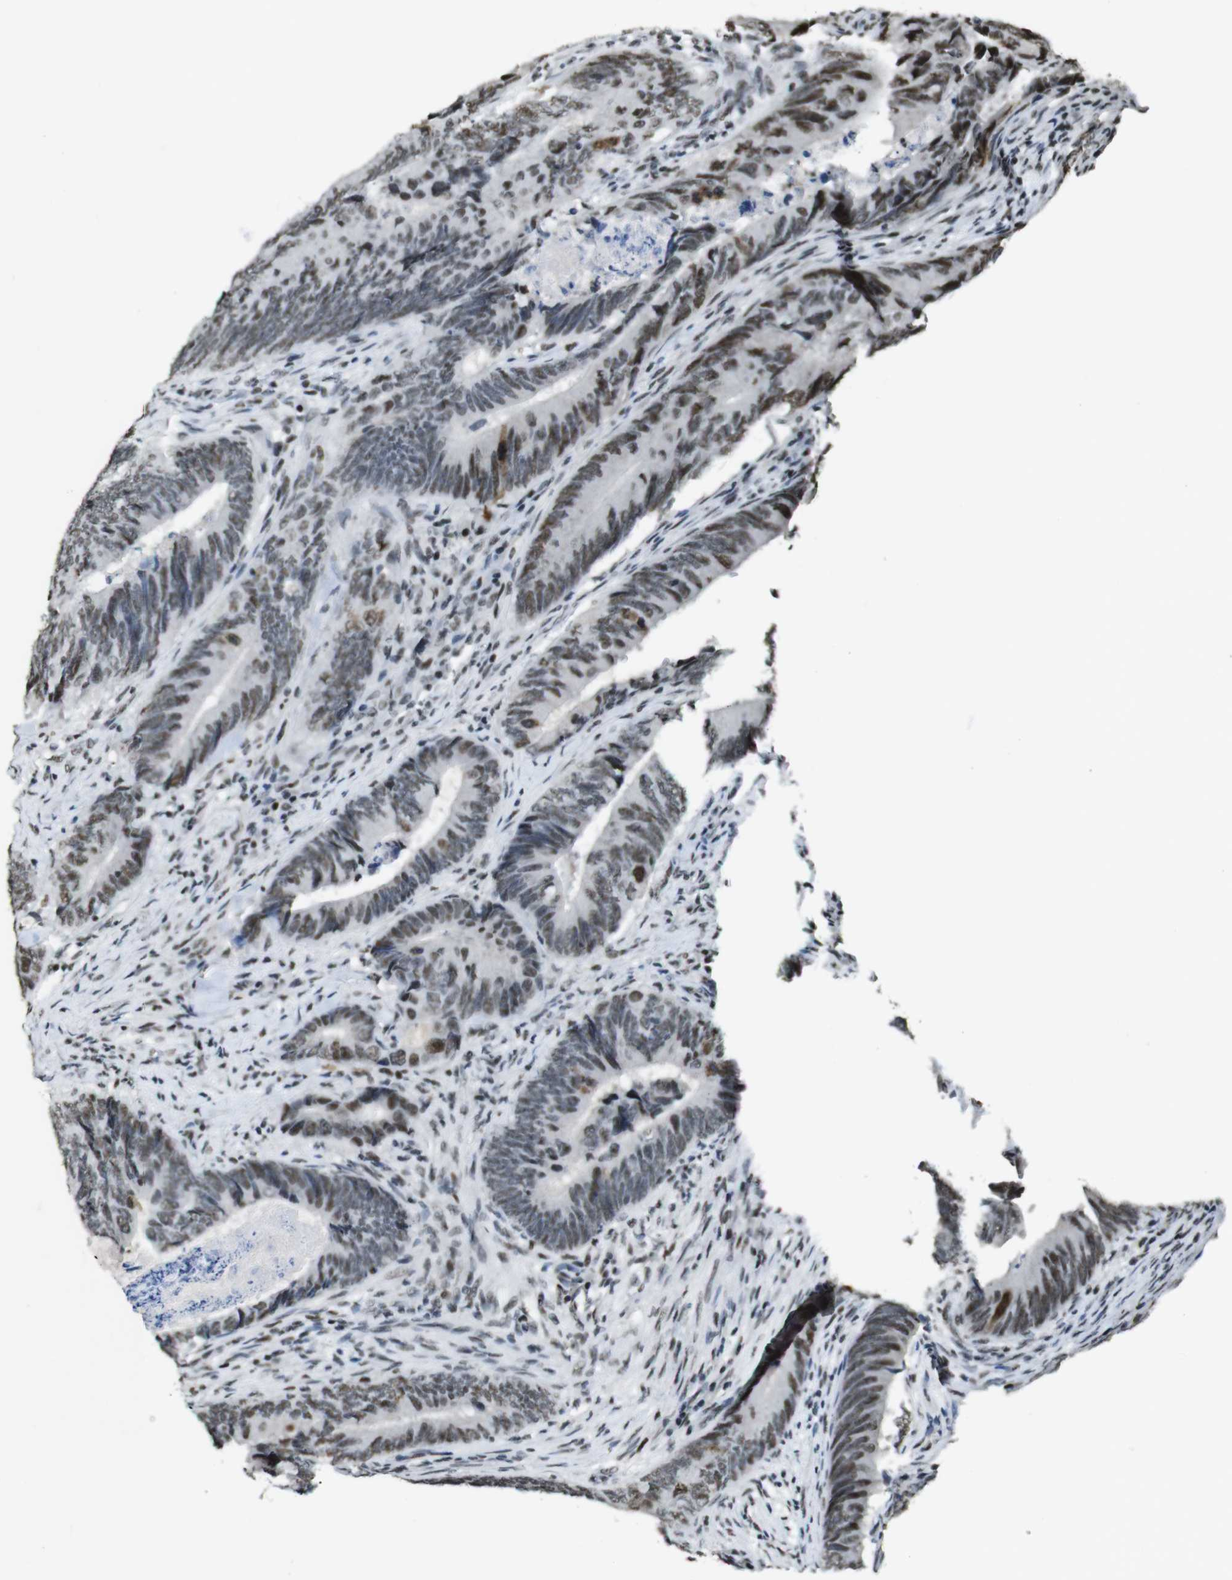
{"staining": {"intensity": "weak", "quantity": "25%-75%", "location": "nuclear"}, "tissue": "colorectal cancer", "cell_type": "Tumor cells", "image_type": "cancer", "snomed": [{"axis": "morphology", "description": "Normal tissue, NOS"}, {"axis": "morphology", "description": "Adenocarcinoma, NOS"}, {"axis": "topography", "description": "Colon"}], "caption": "Protein staining by IHC exhibits weak nuclear expression in about 25%-75% of tumor cells in adenocarcinoma (colorectal).", "gene": "CSNK2B", "patient": {"sex": "male", "age": 56}}